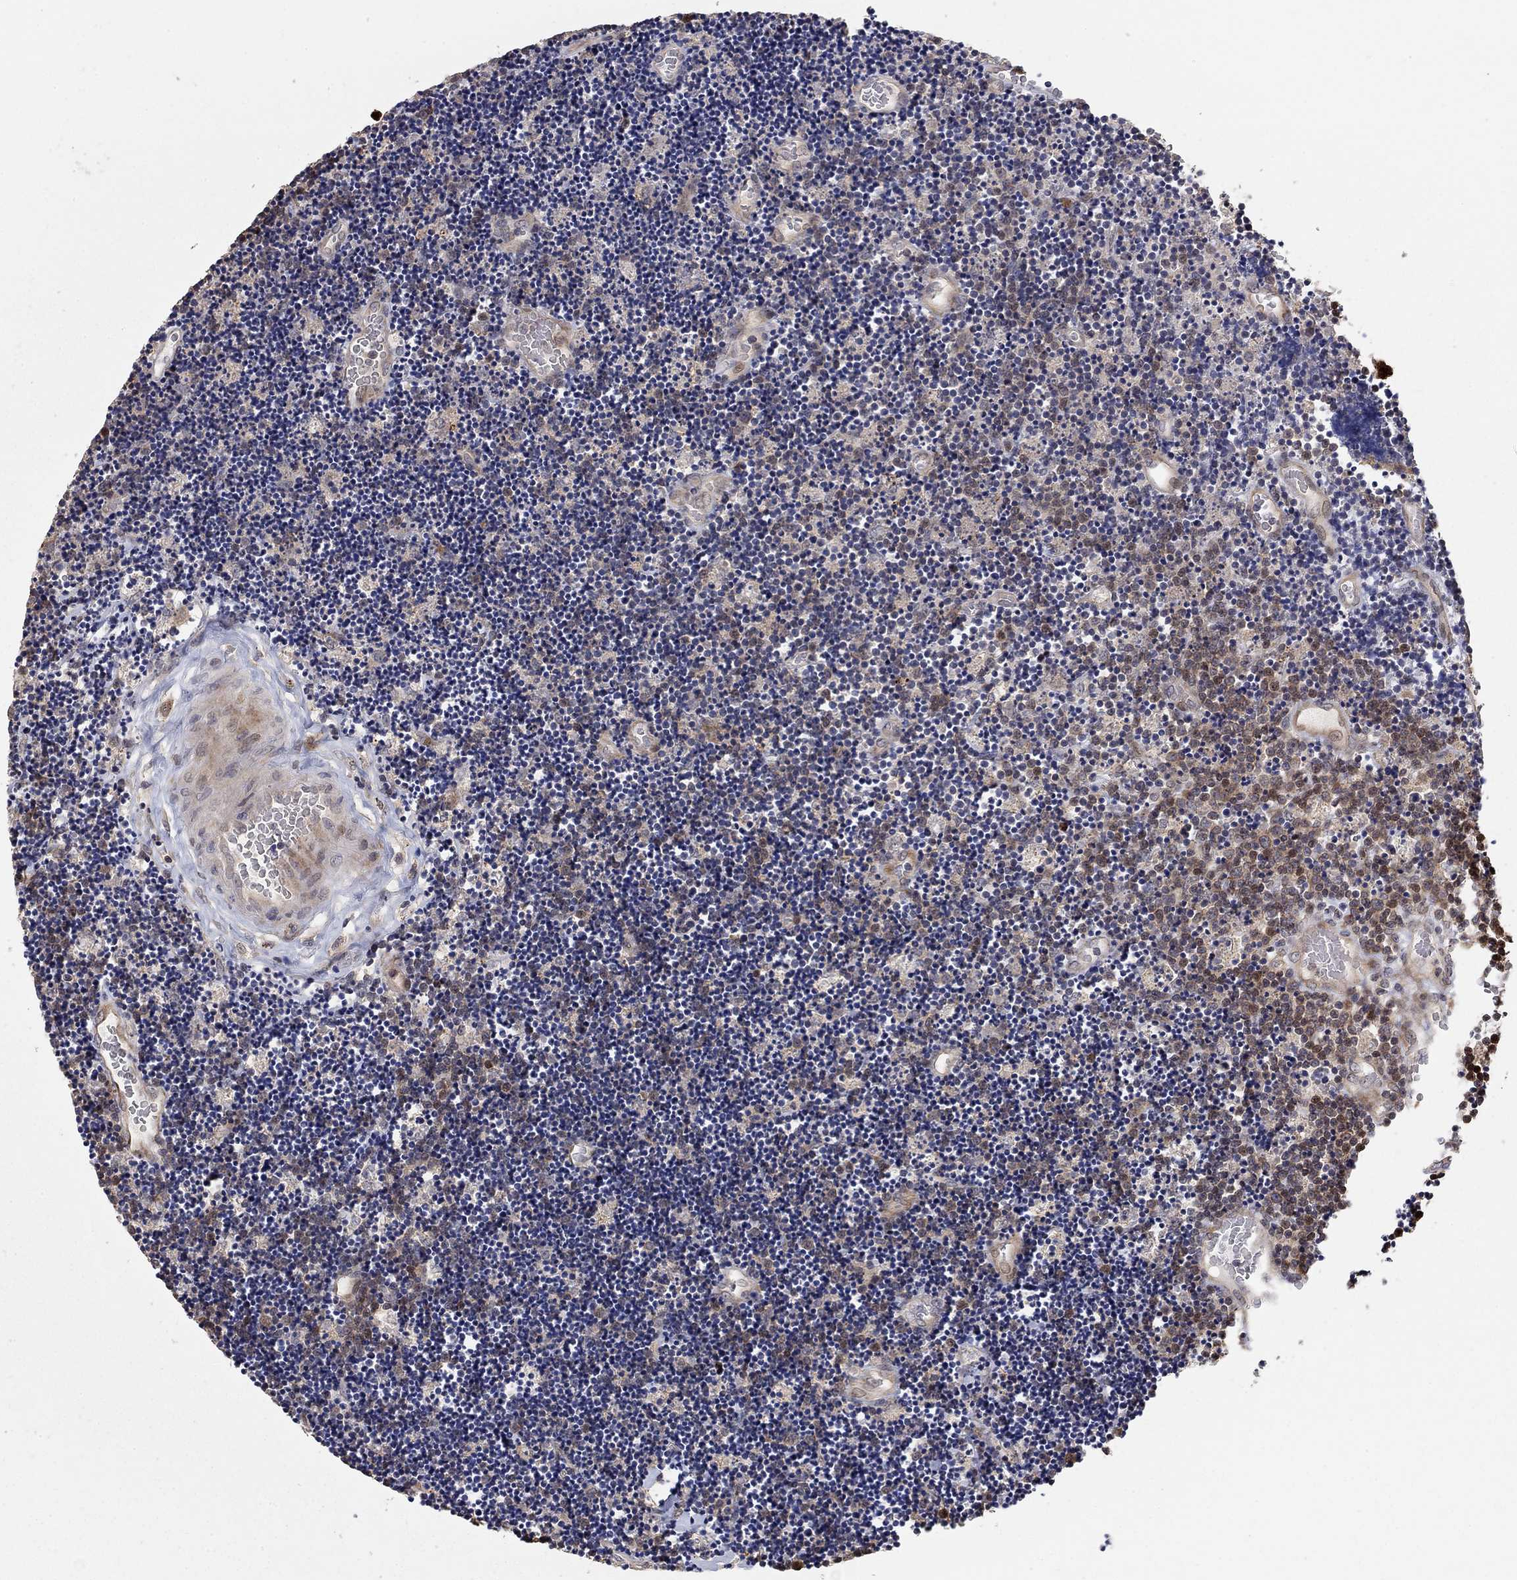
{"staining": {"intensity": "moderate", "quantity": "25%-75%", "location": "cytoplasmic/membranous"}, "tissue": "lymphoma", "cell_type": "Tumor cells", "image_type": "cancer", "snomed": [{"axis": "morphology", "description": "Malignant lymphoma, non-Hodgkin's type, Low grade"}, {"axis": "topography", "description": "Brain"}], "caption": "Immunohistochemical staining of human low-grade malignant lymphoma, non-Hodgkin's type displays medium levels of moderate cytoplasmic/membranous staining in approximately 25%-75% of tumor cells.", "gene": "LPCAT4", "patient": {"sex": "female", "age": 66}}